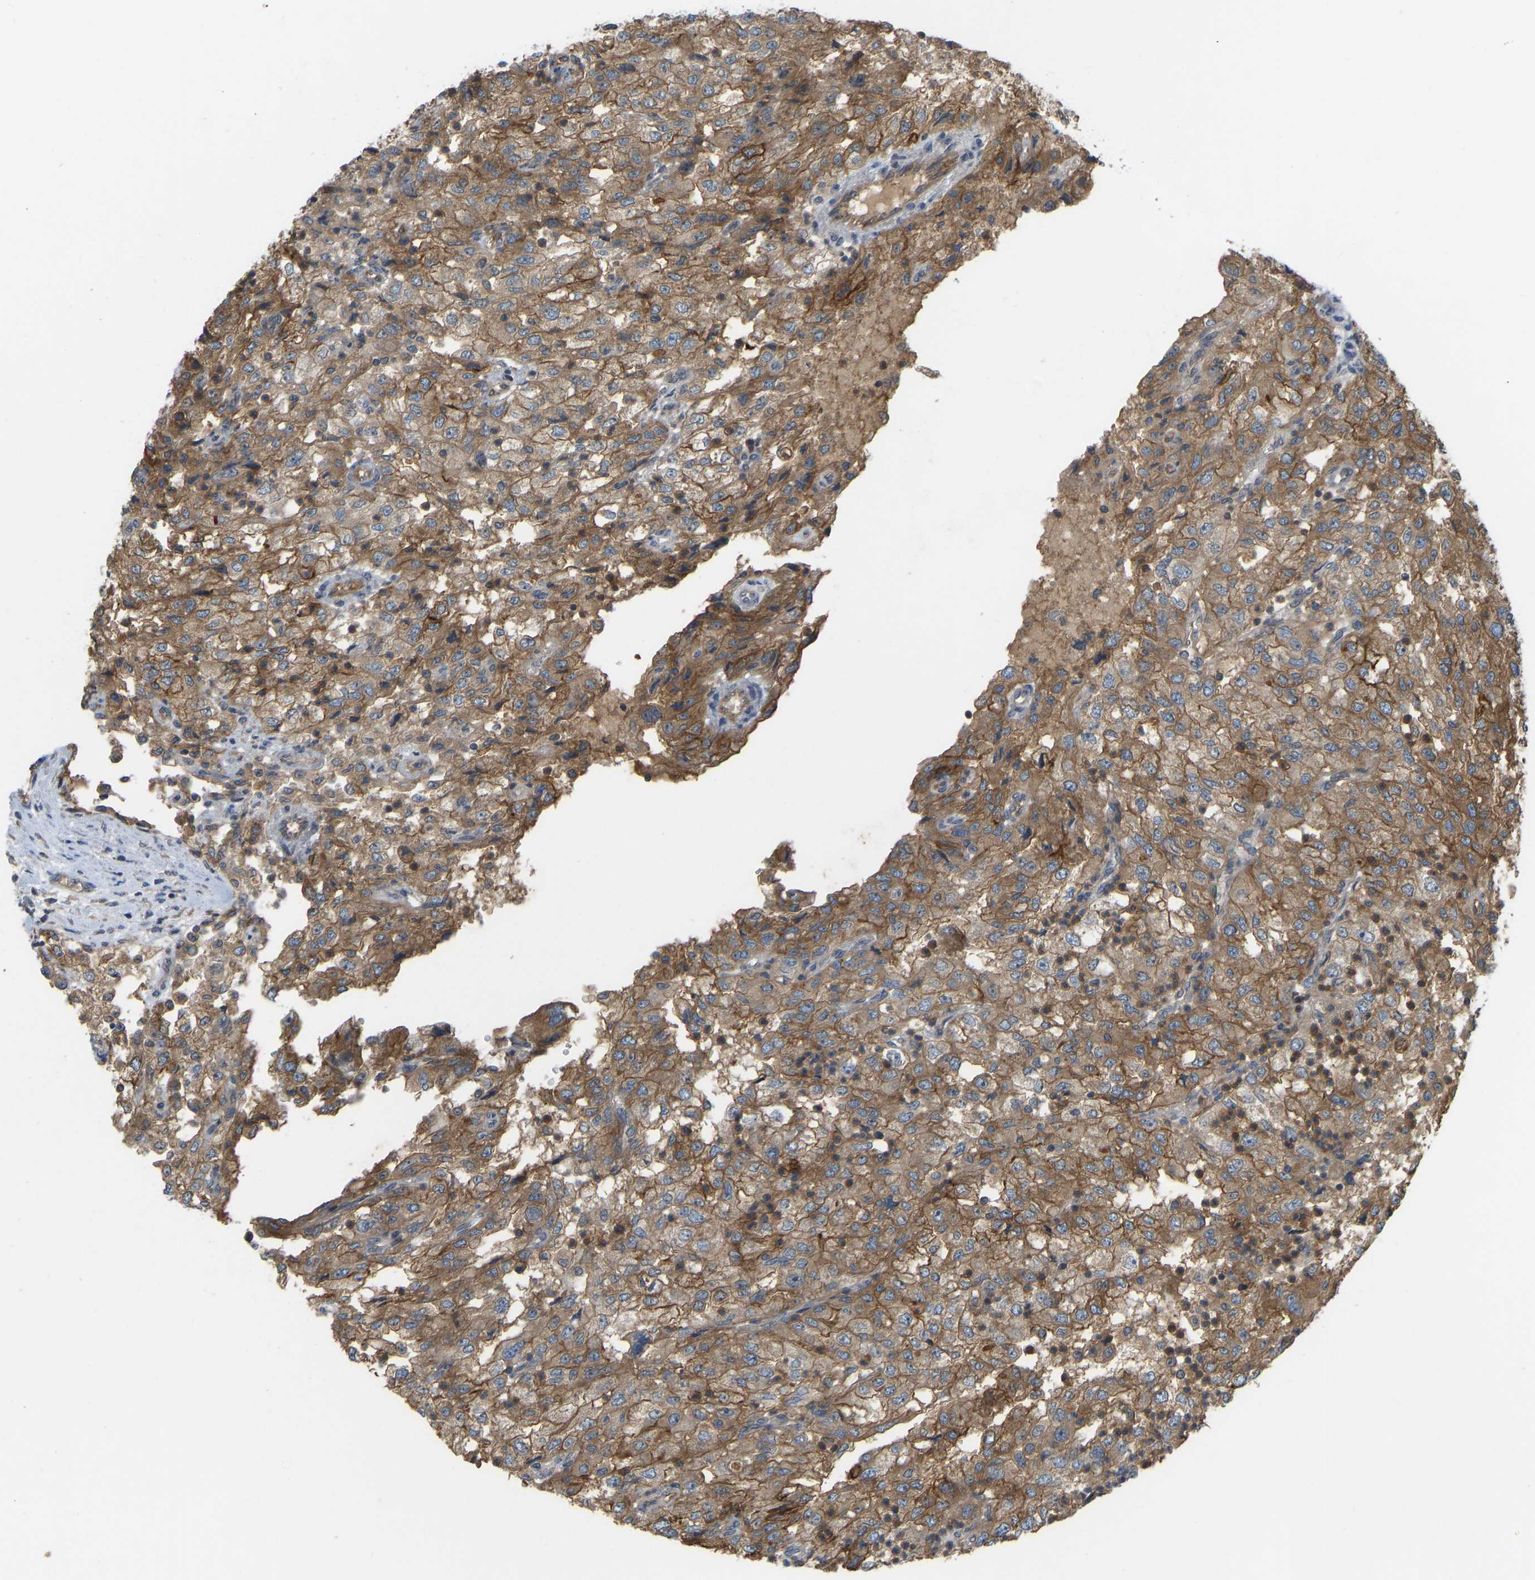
{"staining": {"intensity": "moderate", "quantity": ">75%", "location": "cytoplasmic/membranous"}, "tissue": "renal cancer", "cell_type": "Tumor cells", "image_type": "cancer", "snomed": [{"axis": "morphology", "description": "Adenocarcinoma, NOS"}, {"axis": "topography", "description": "Kidney"}], "caption": "Human adenocarcinoma (renal) stained with a brown dye reveals moderate cytoplasmic/membranous positive expression in about >75% of tumor cells.", "gene": "CCT8", "patient": {"sex": "female", "age": 54}}